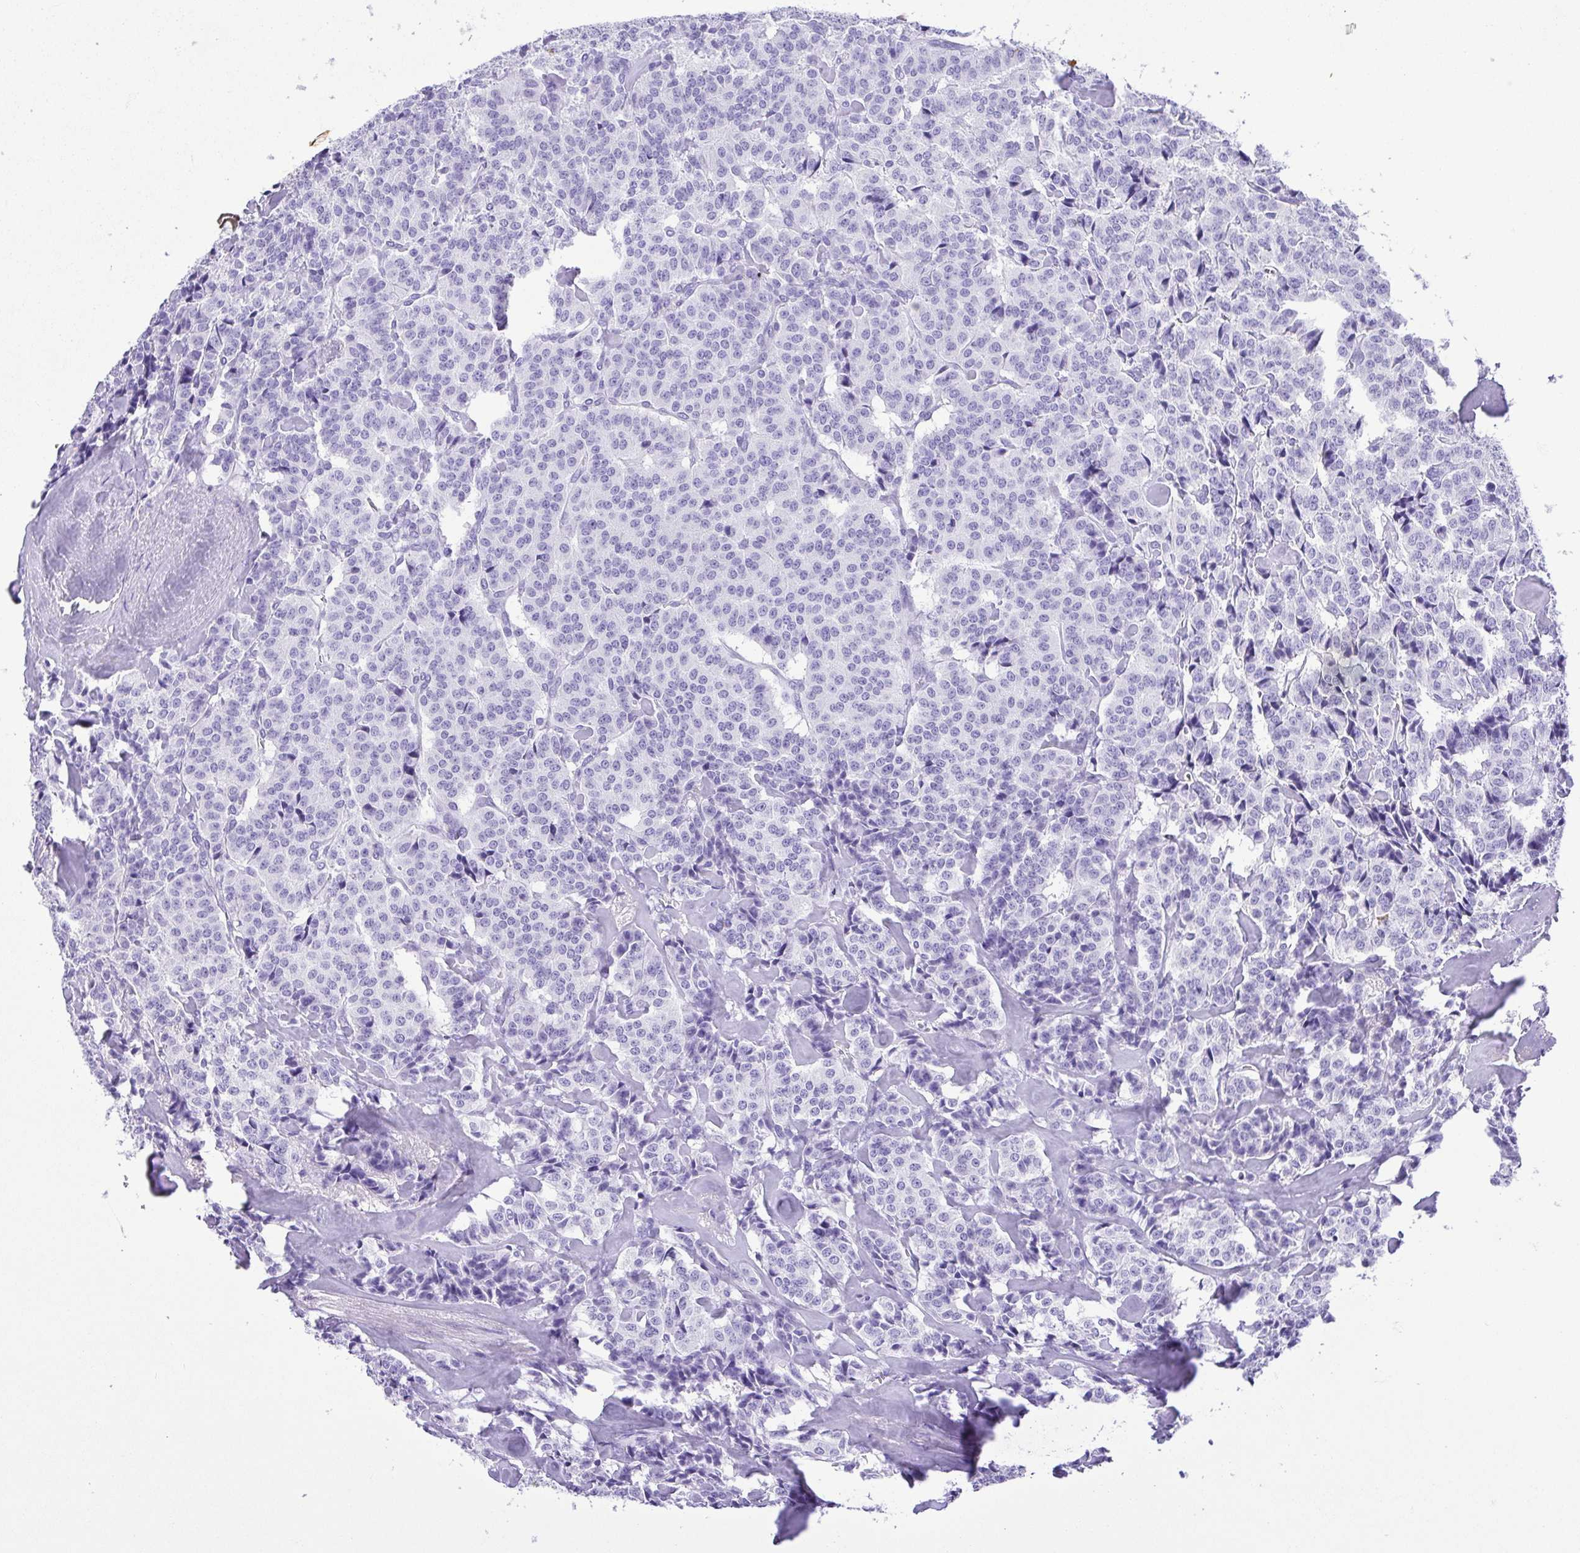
{"staining": {"intensity": "negative", "quantity": "none", "location": "none"}, "tissue": "carcinoid", "cell_type": "Tumor cells", "image_type": "cancer", "snomed": [{"axis": "morphology", "description": "Normal tissue, NOS"}, {"axis": "morphology", "description": "Carcinoid, malignant, NOS"}, {"axis": "topography", "description": "Lung"}], "caption": "An immunohistochemistry (IHC) histopathology image of carcinoid is shown. There is no staining in tumor cells of carcinoid.", "gene": "CDSN", "patient": {"sex": "female", "age": 46}}